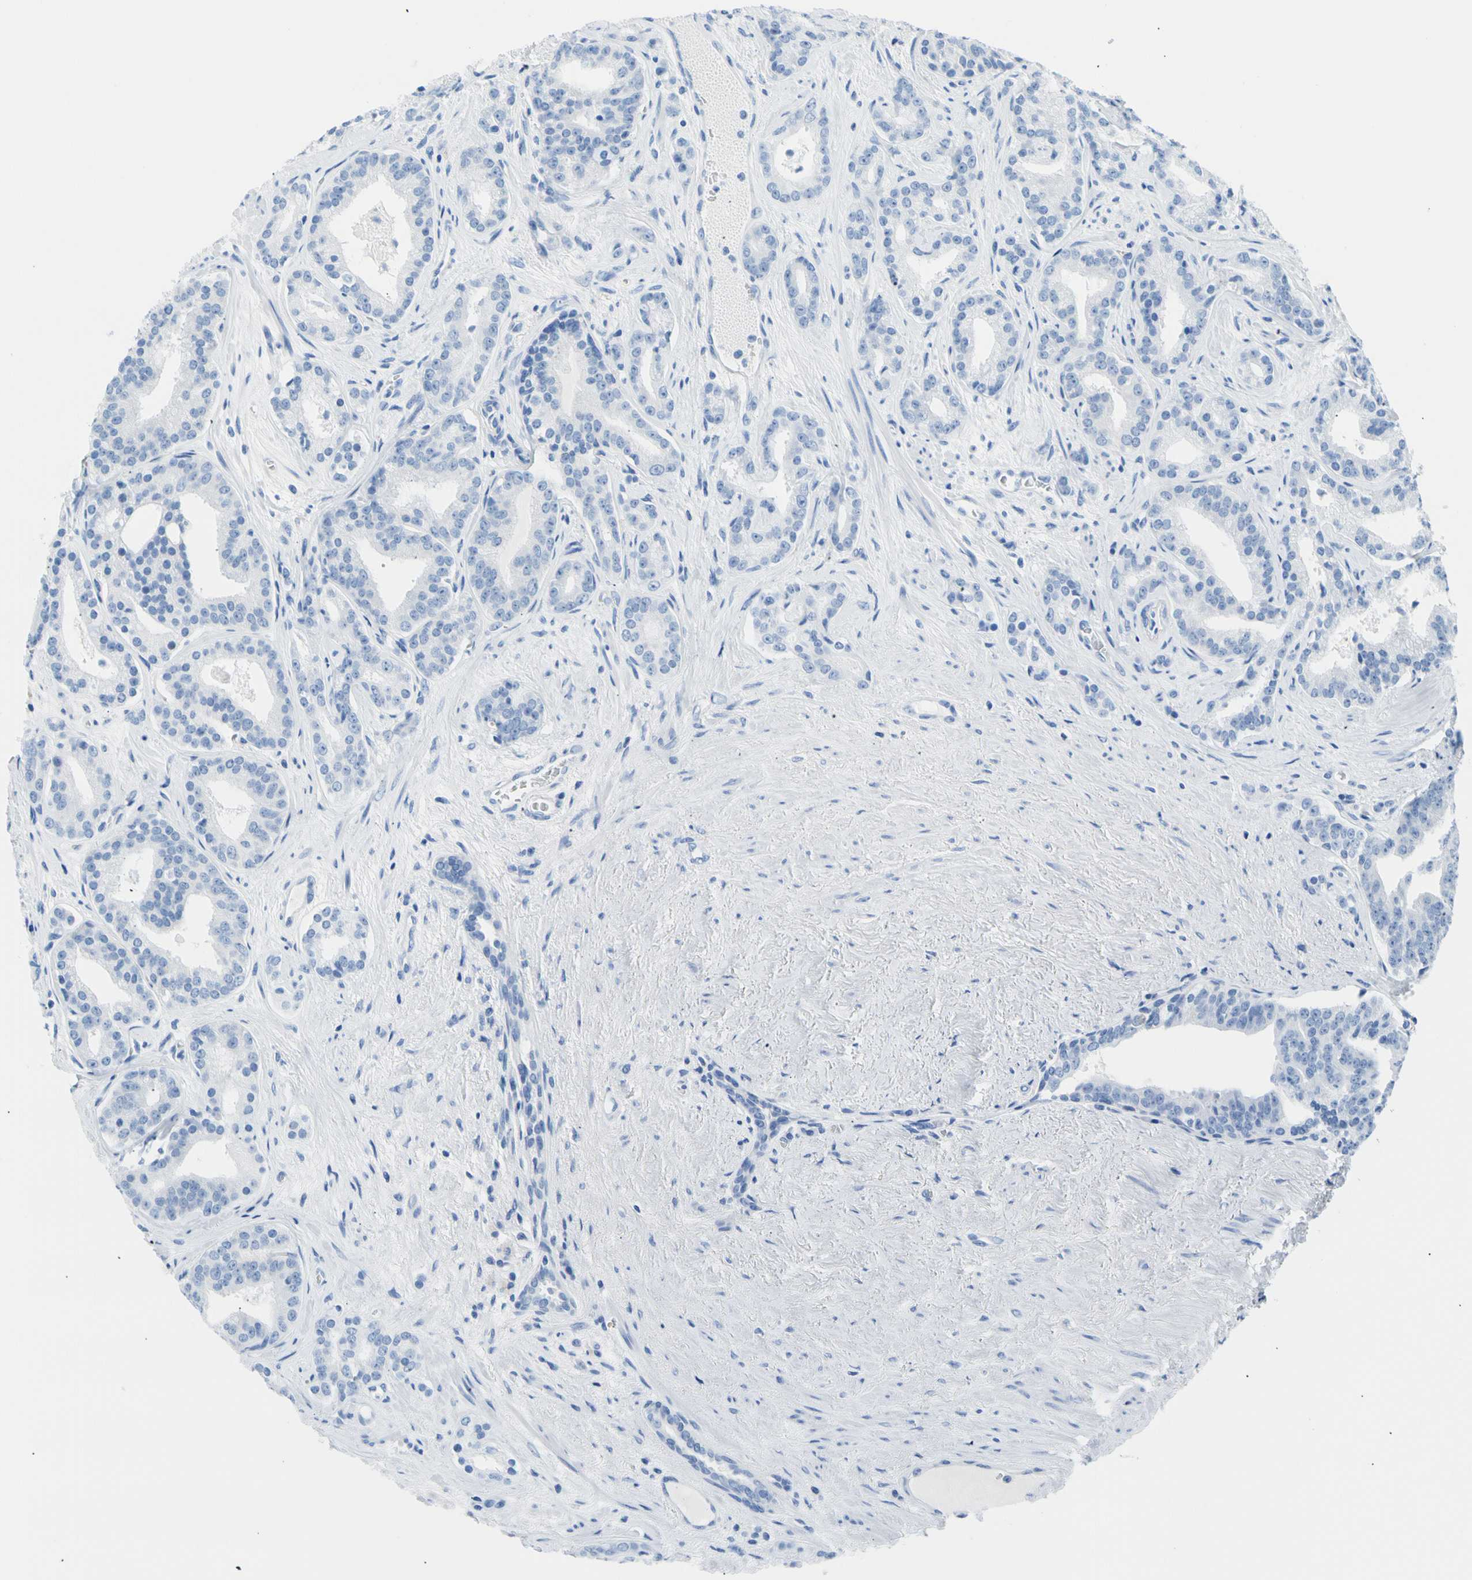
{"staining": {"intensity": "negative", "quantity": "none", "location": "none"}, "tissue": "prostate cancer", "cell_type": "Tumor cells", "image_type": "cancer", "snomed": [{"axis": "morphology", "description": "Adenocarcinoma, Low grade"}, {"axis": "topography", "description": "Prostate"}], "caption": "Immunohistochemistry (IHC) histopathology image of neoplastic tissue: human prostate cancer stained with DAB displays no significant protein expression in tumor cells.", "gene": "CEL", "patient": {"sex": "male", "age": 63}}